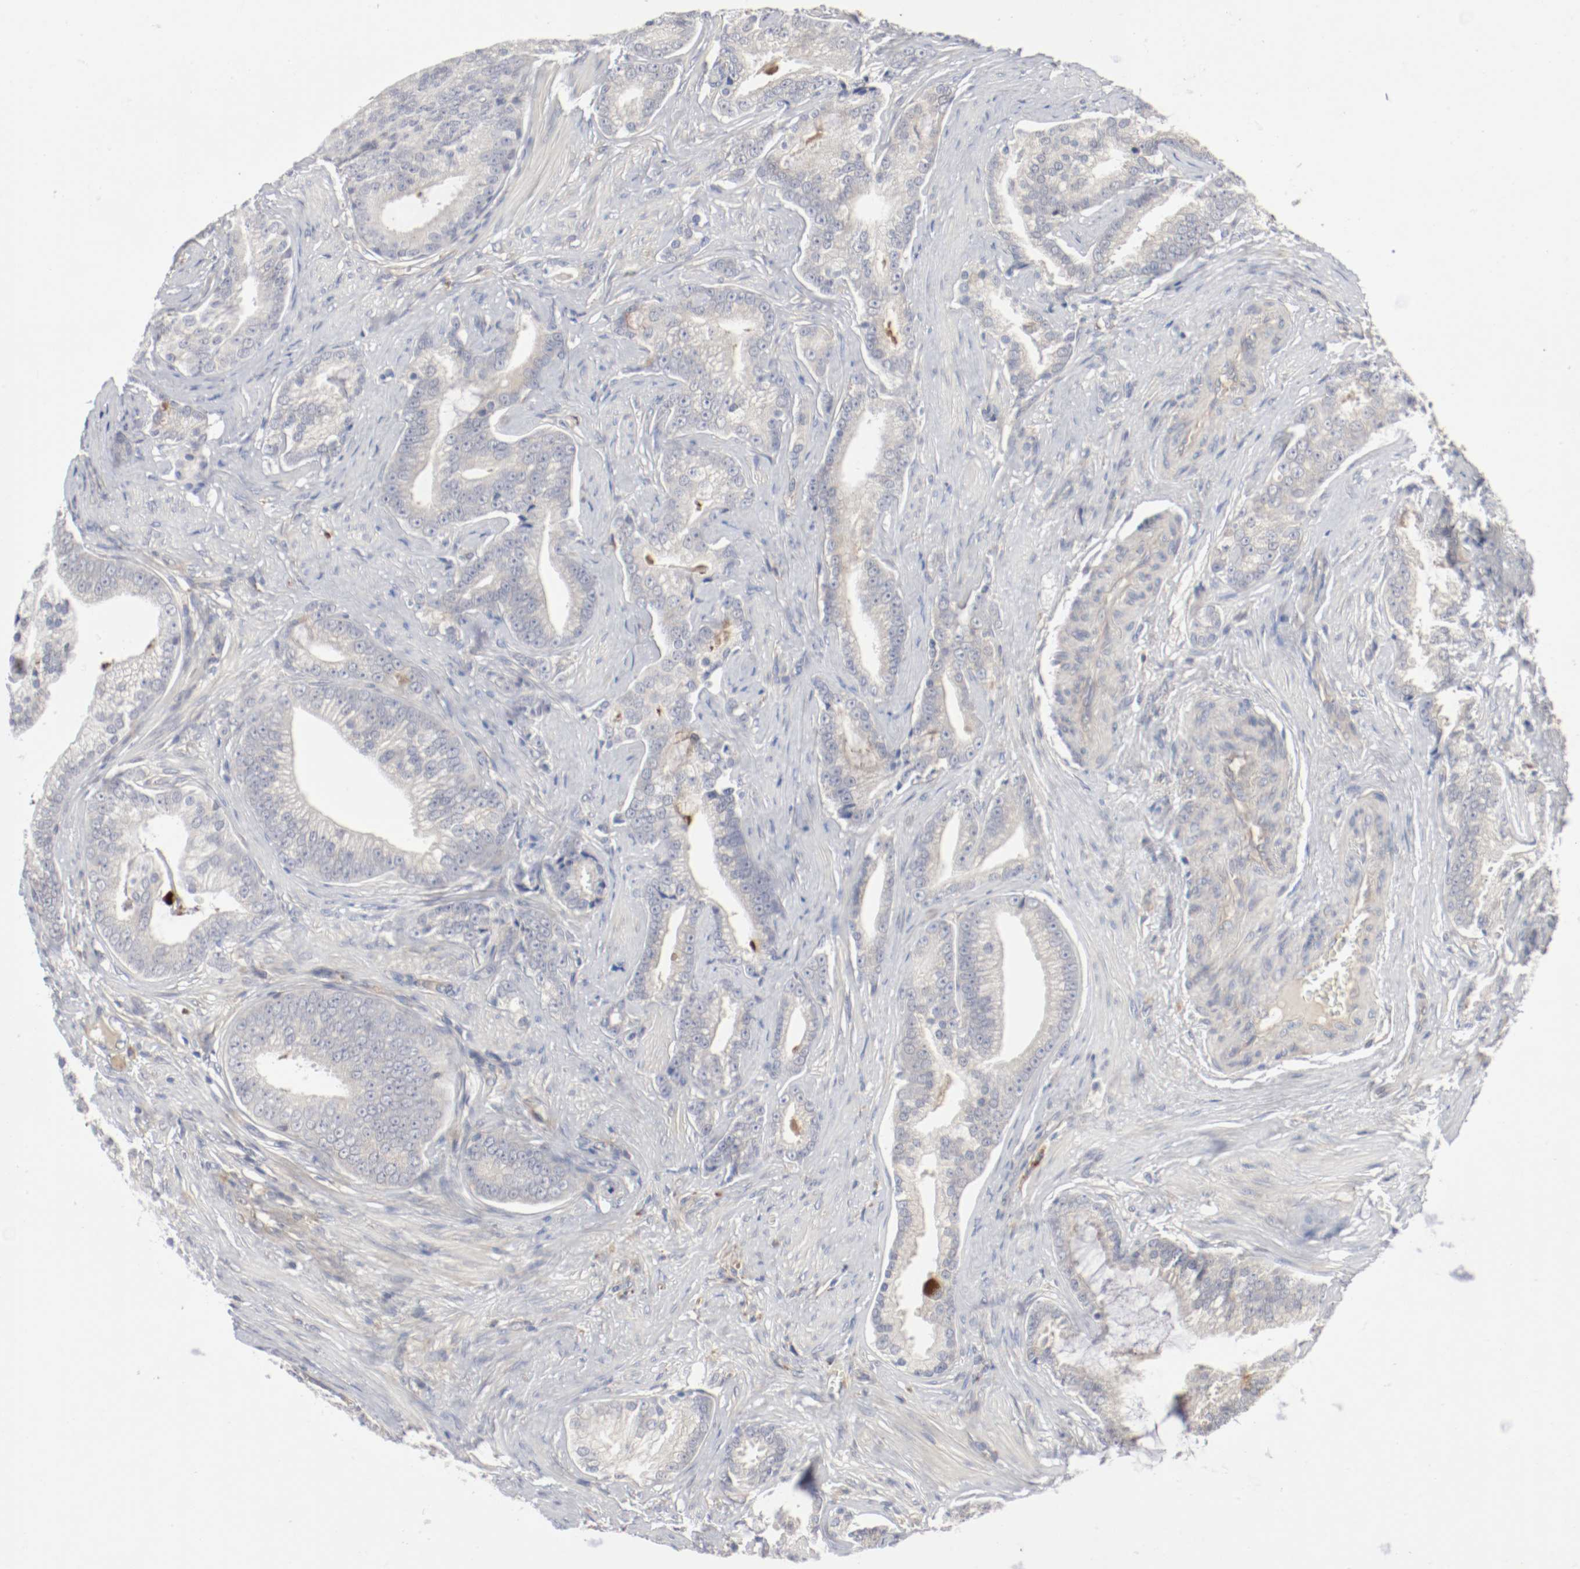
{"staining": {"intensity": "weak", "quantity": ">75%", "location": "cytoplasmic/membranous"}, "tissue": "prostate cancer", "cell_type": "Tumor cells", "image_type": "cancer", "snomed": [{"axis": "morphology", "description": "Adenocarcinoma, Low grade"}, {"axis": "topography", "description": "Prostate"}], "caption": "Protein expression analysis of human prostate cancer (adenocarcinoma (low-grade)) reveals weak cytoplasmic/membranous positivity in approximately >75% of tumor cells.", "gene": "REN", "patient": {"sex": "male", "age": 58}}